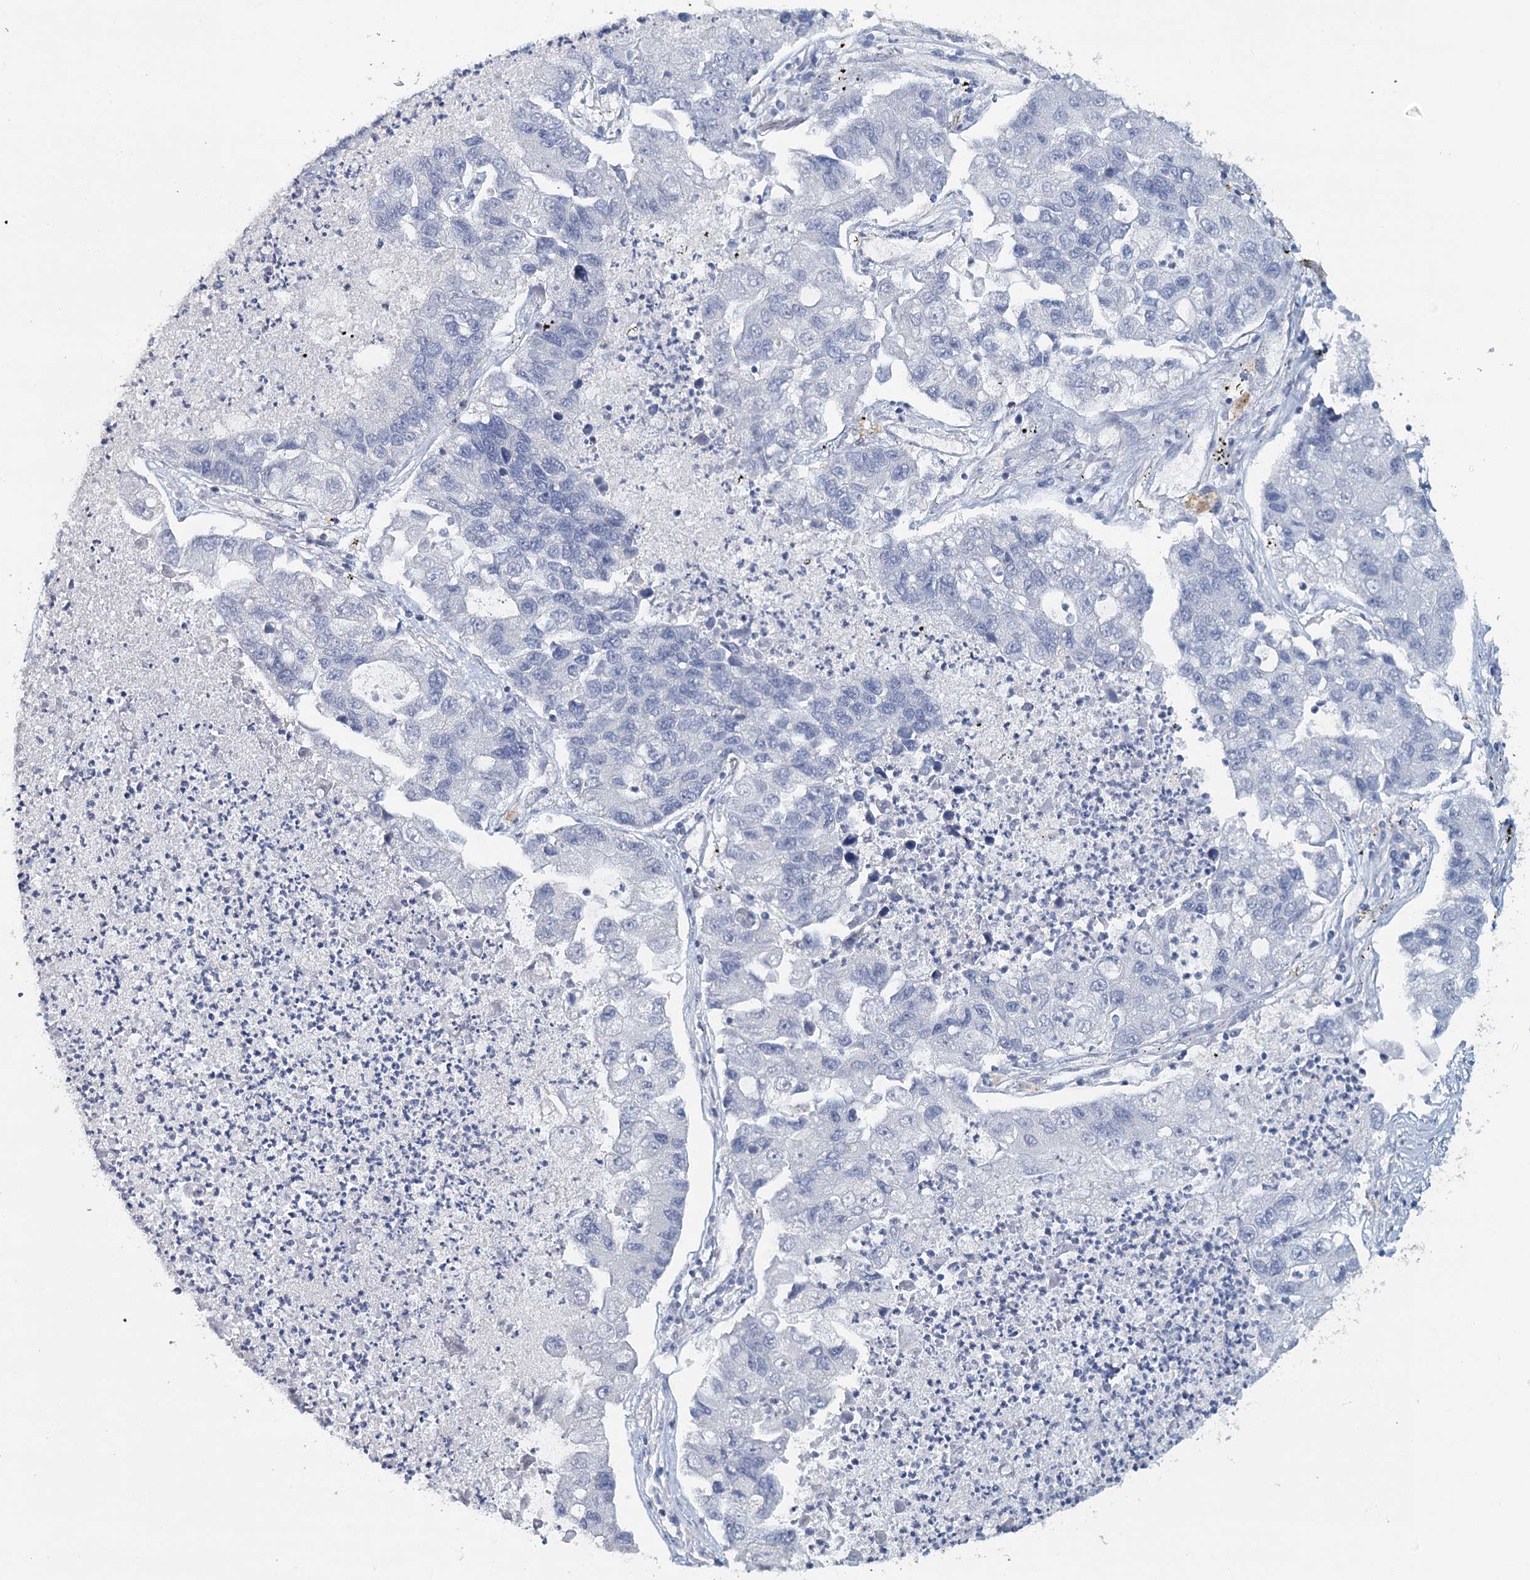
{"staining": {"intensity": "negative", "quantity": "none", "location": "none"}, "tissue": "lung cancer", "cell_type": "Tumor cells", "image_type": "cancer", "snomed": [{"axis": "morphology", "description": "Adenocarcinoma, NOS"}, {"axis": "topography", "description": "Lung"}], "caption": "Immunohistochemical staining of lung cancer (adenocarcinoma) exhibits no significant expression in tumor cells.", "gene": "SYNPO", "patient": {"sex": "female", "age": 51}}